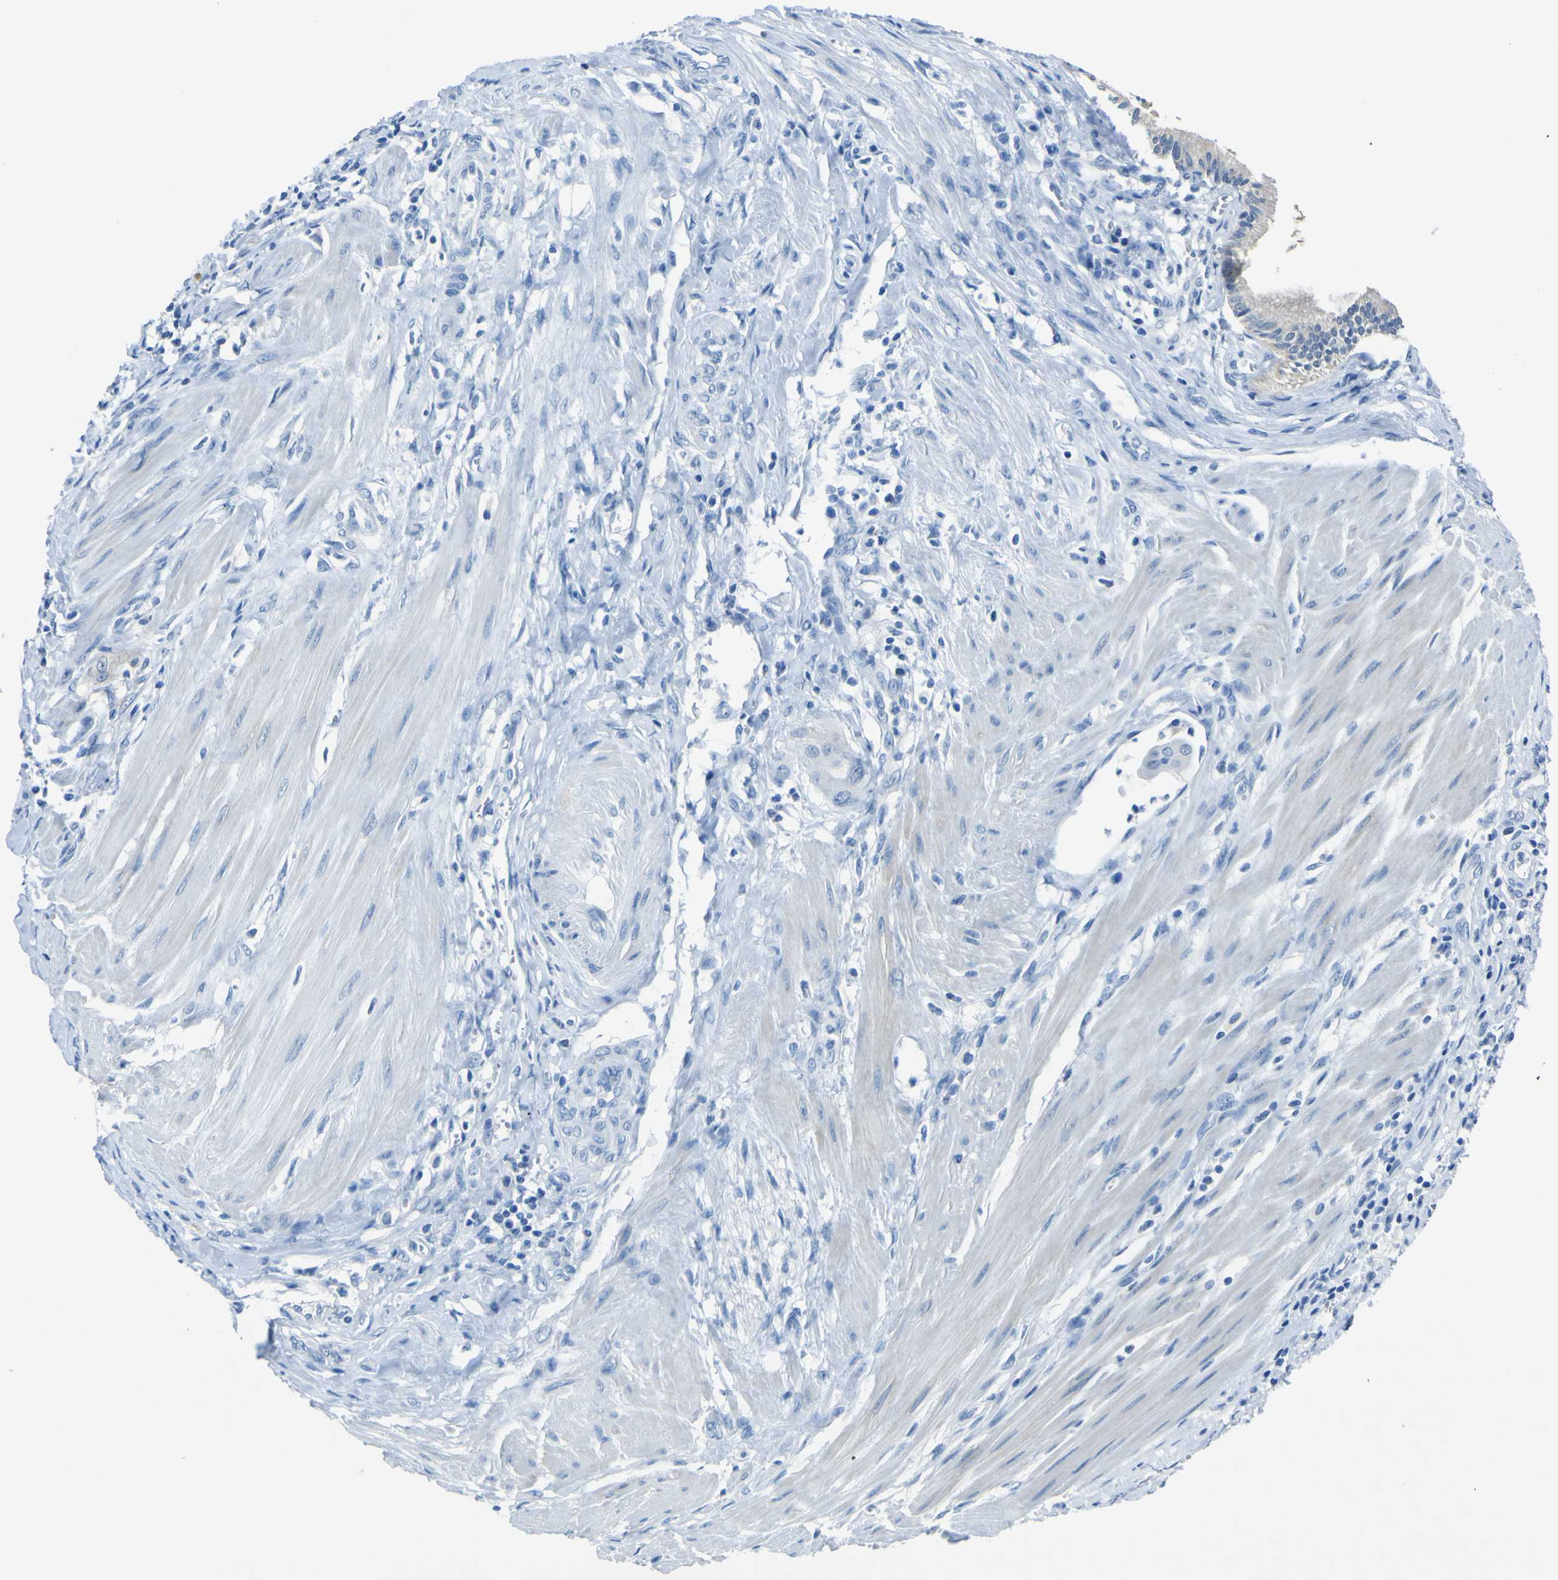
{"staining": {"intensity": "negative", "quantity": "none", "location": "none"}, "tissue": "pancreatic cancer", "cell_type": "Tumor cells", "image_type": "cancer", "snomed": [{"axis": "morphology", "description": "Adenocarcinoma, NOS"}, {"axis": "topography", "description": "Pancreas"}], "caption": "Tumor cells show no significant staining in pancreatic cancer.", "gene": "PHKG1", "patient": {"sex": "female", "age": 75}}